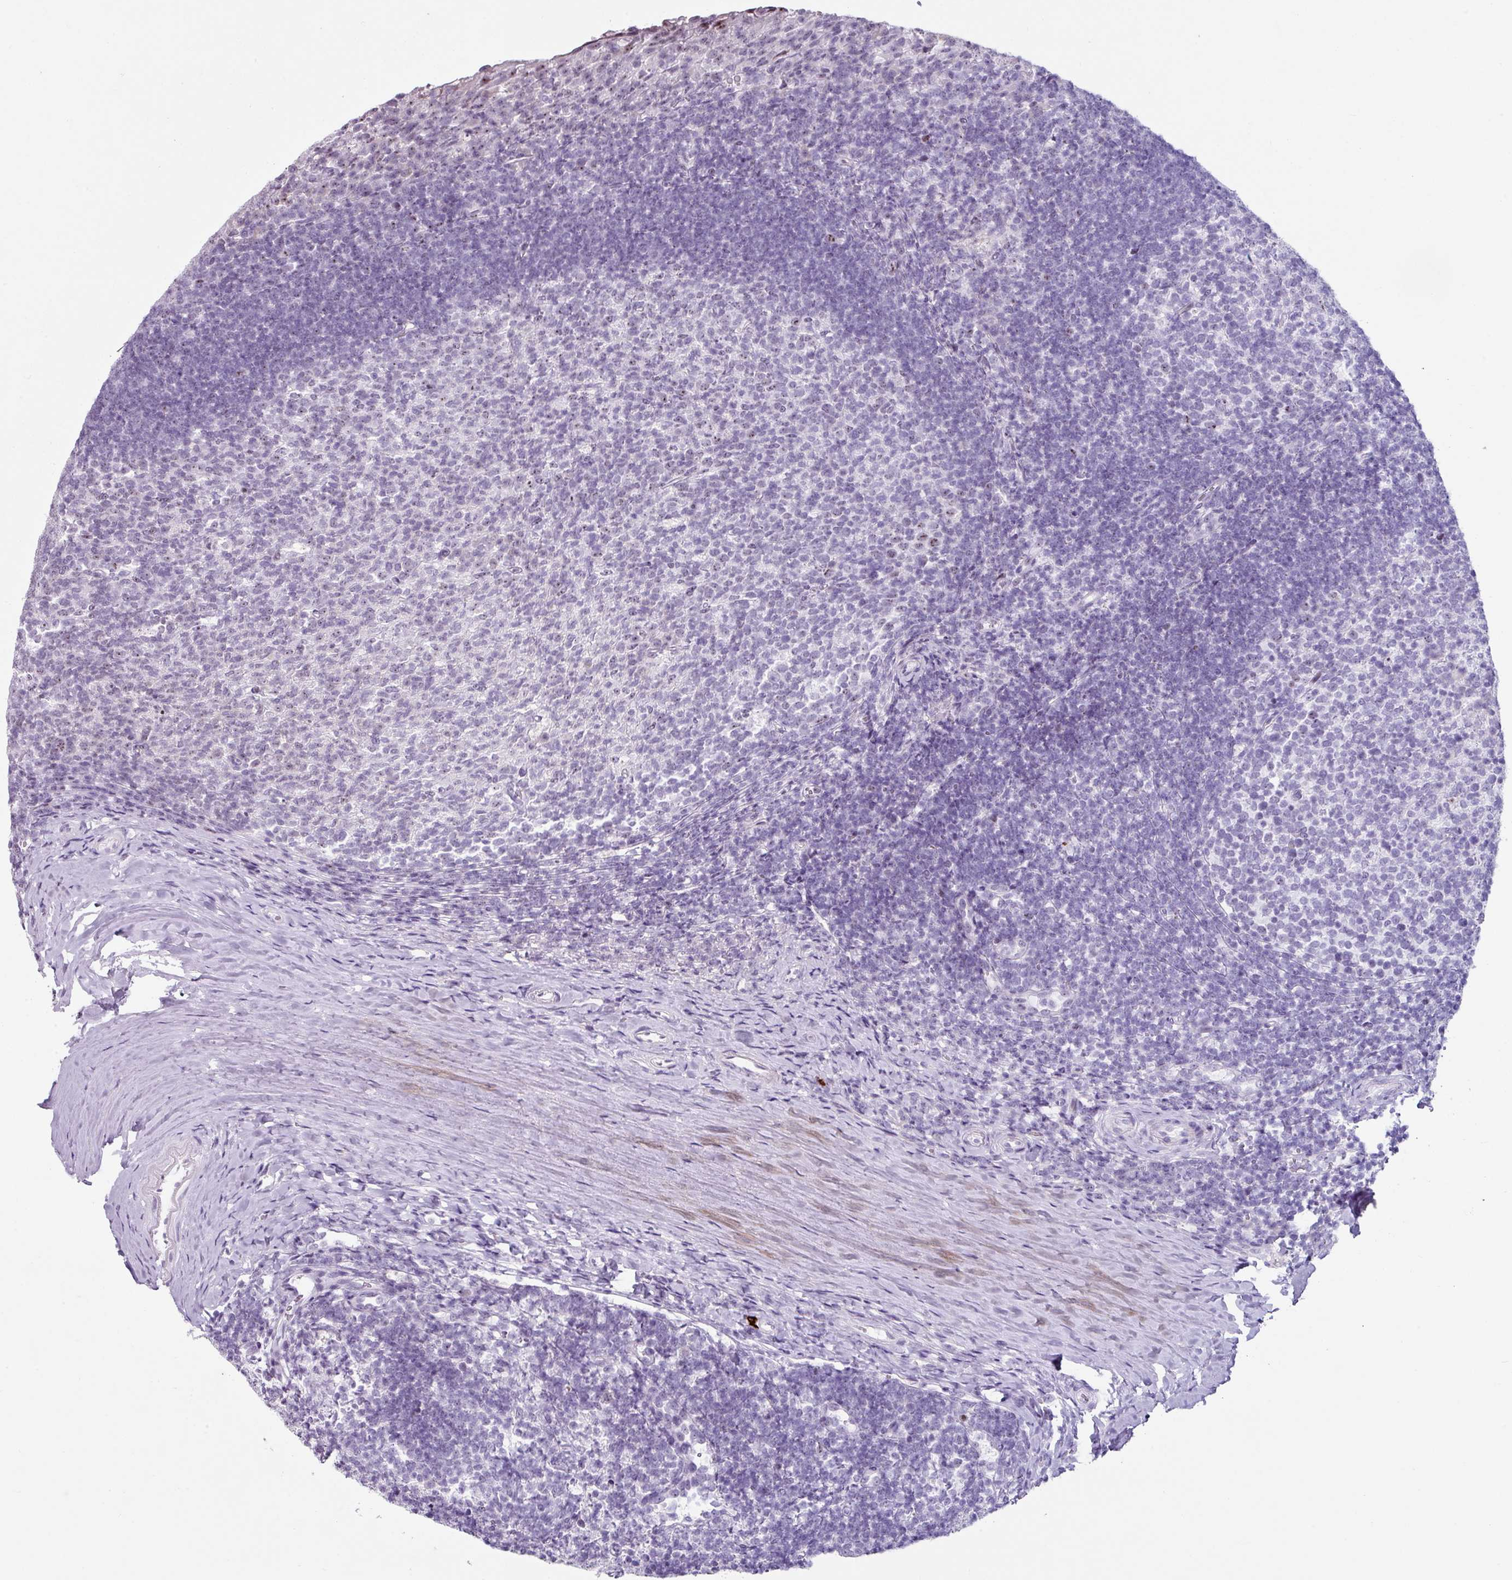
{"staining": {"intensity": "negative", "quantity": "none", "location": "none"}, "tissue": "tonsil", "cell_type": "Germinal center cells", "image_type": "normal", "snomed": [{"axis": "morphology", "description": "Normal tissue, NOS"}, {"axis": "topography", "description": "Tonsil"}], "caption": "Immunohistochemistry of unremarkable tonsil shows no expression in germinal center cells. (Stains: DAB immunohistochemistry (IHC) with hematoxylin counter stain, Microscopy: brightfield microscopy at high magnification).", "gene": "TRA2A", "patient": {"sex": "female", "age": 10}}